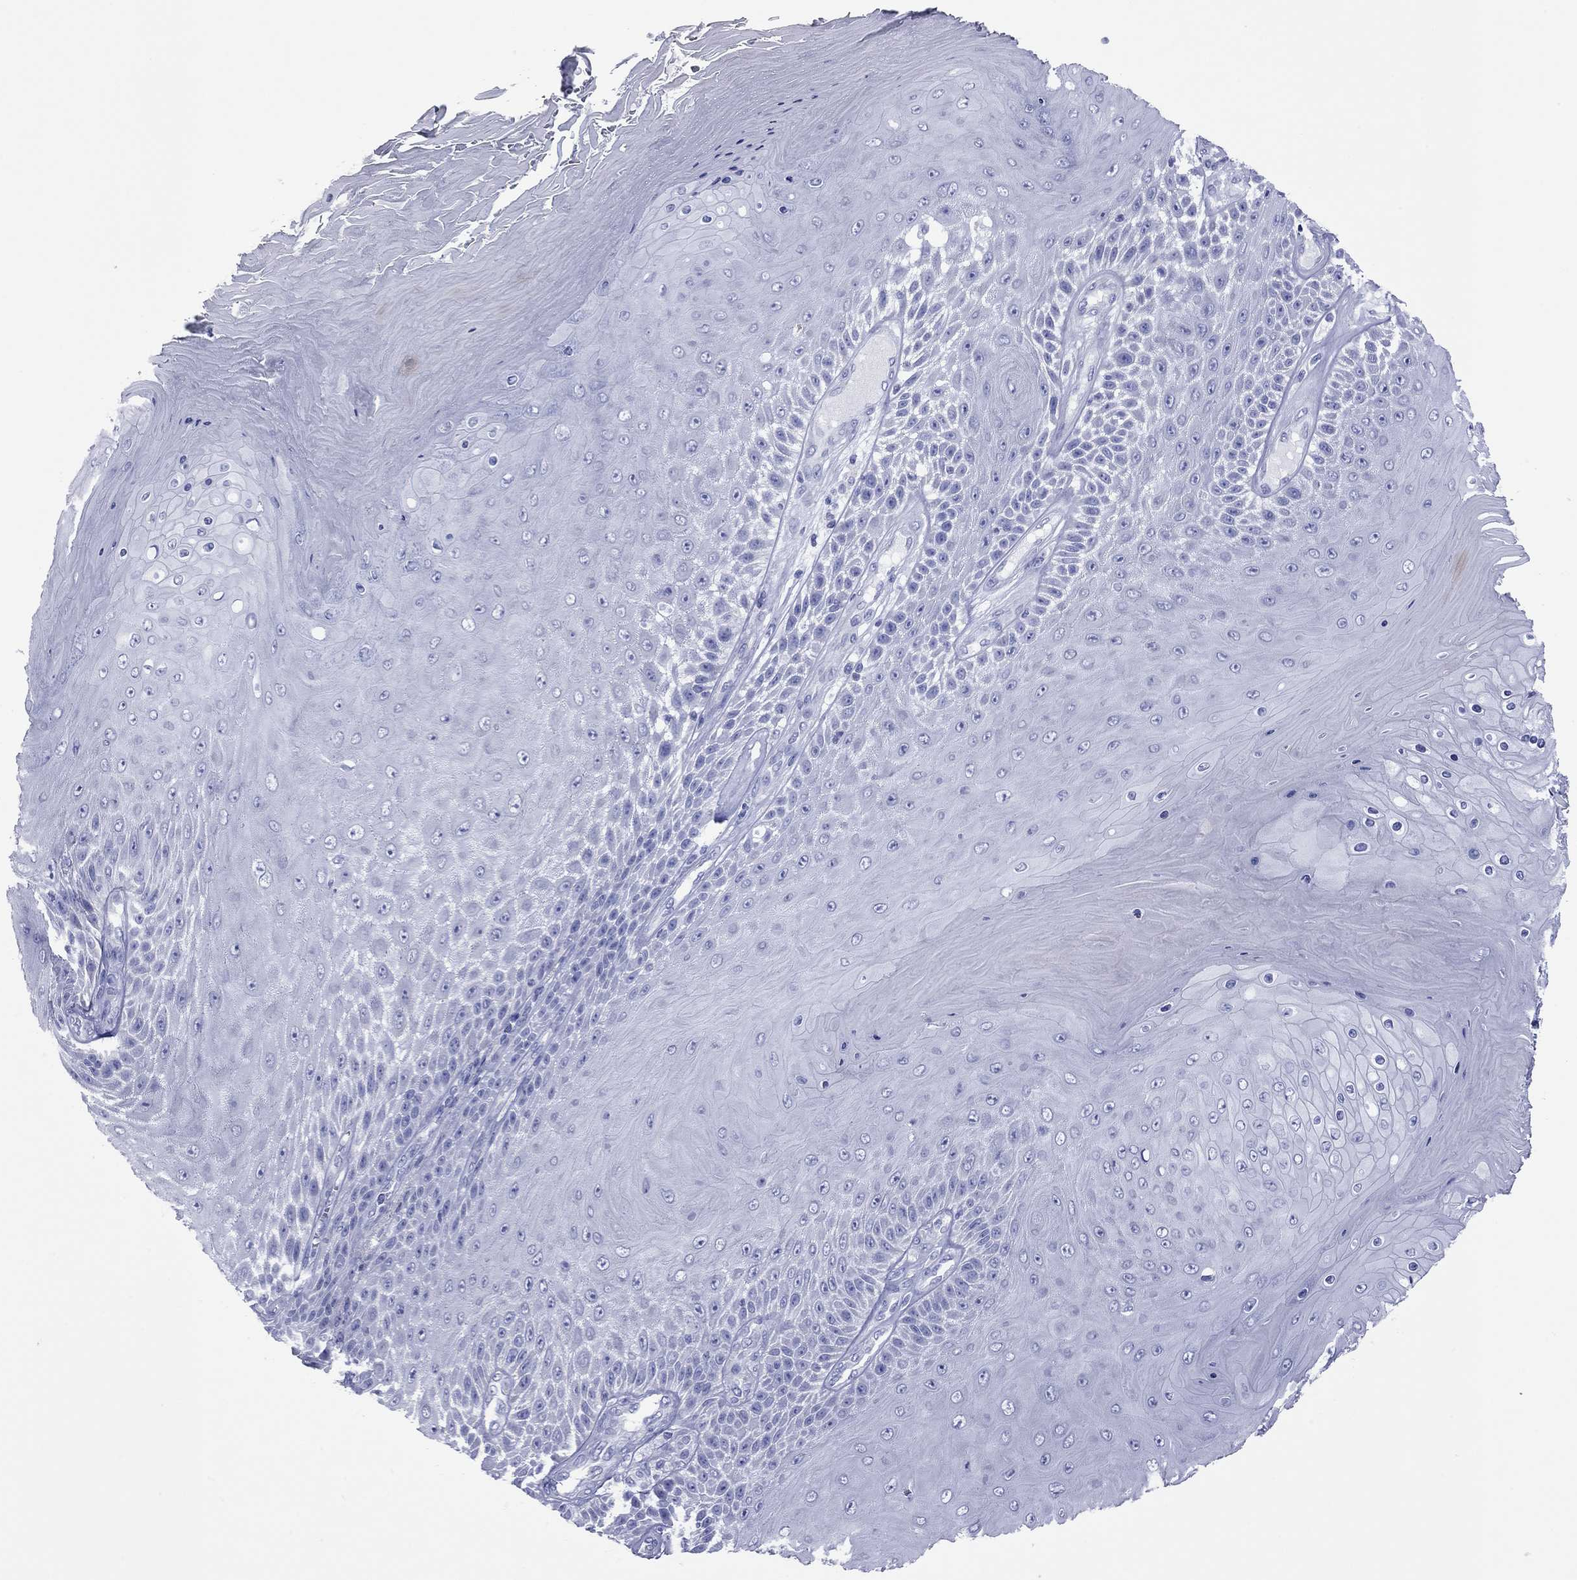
{"staining": {"intensity": "negative", "quantity": "none", "location": "none"}, "tissue": "skin cancer", "cell_type": "Tumor cells", "image_type": "cancer", "snomed": [{"axis": "morphology", "description": "Squamous cell carcinoma, NOS"}, {"axis": "topography", "description": "Skin"}], "caption": "Photomicrograph shows no protein expression in tumor cells of squamous cell carcinoma (skin) tissue.", "gene": "VSIG10", "patient": {"sex": "male", "age": 62}}